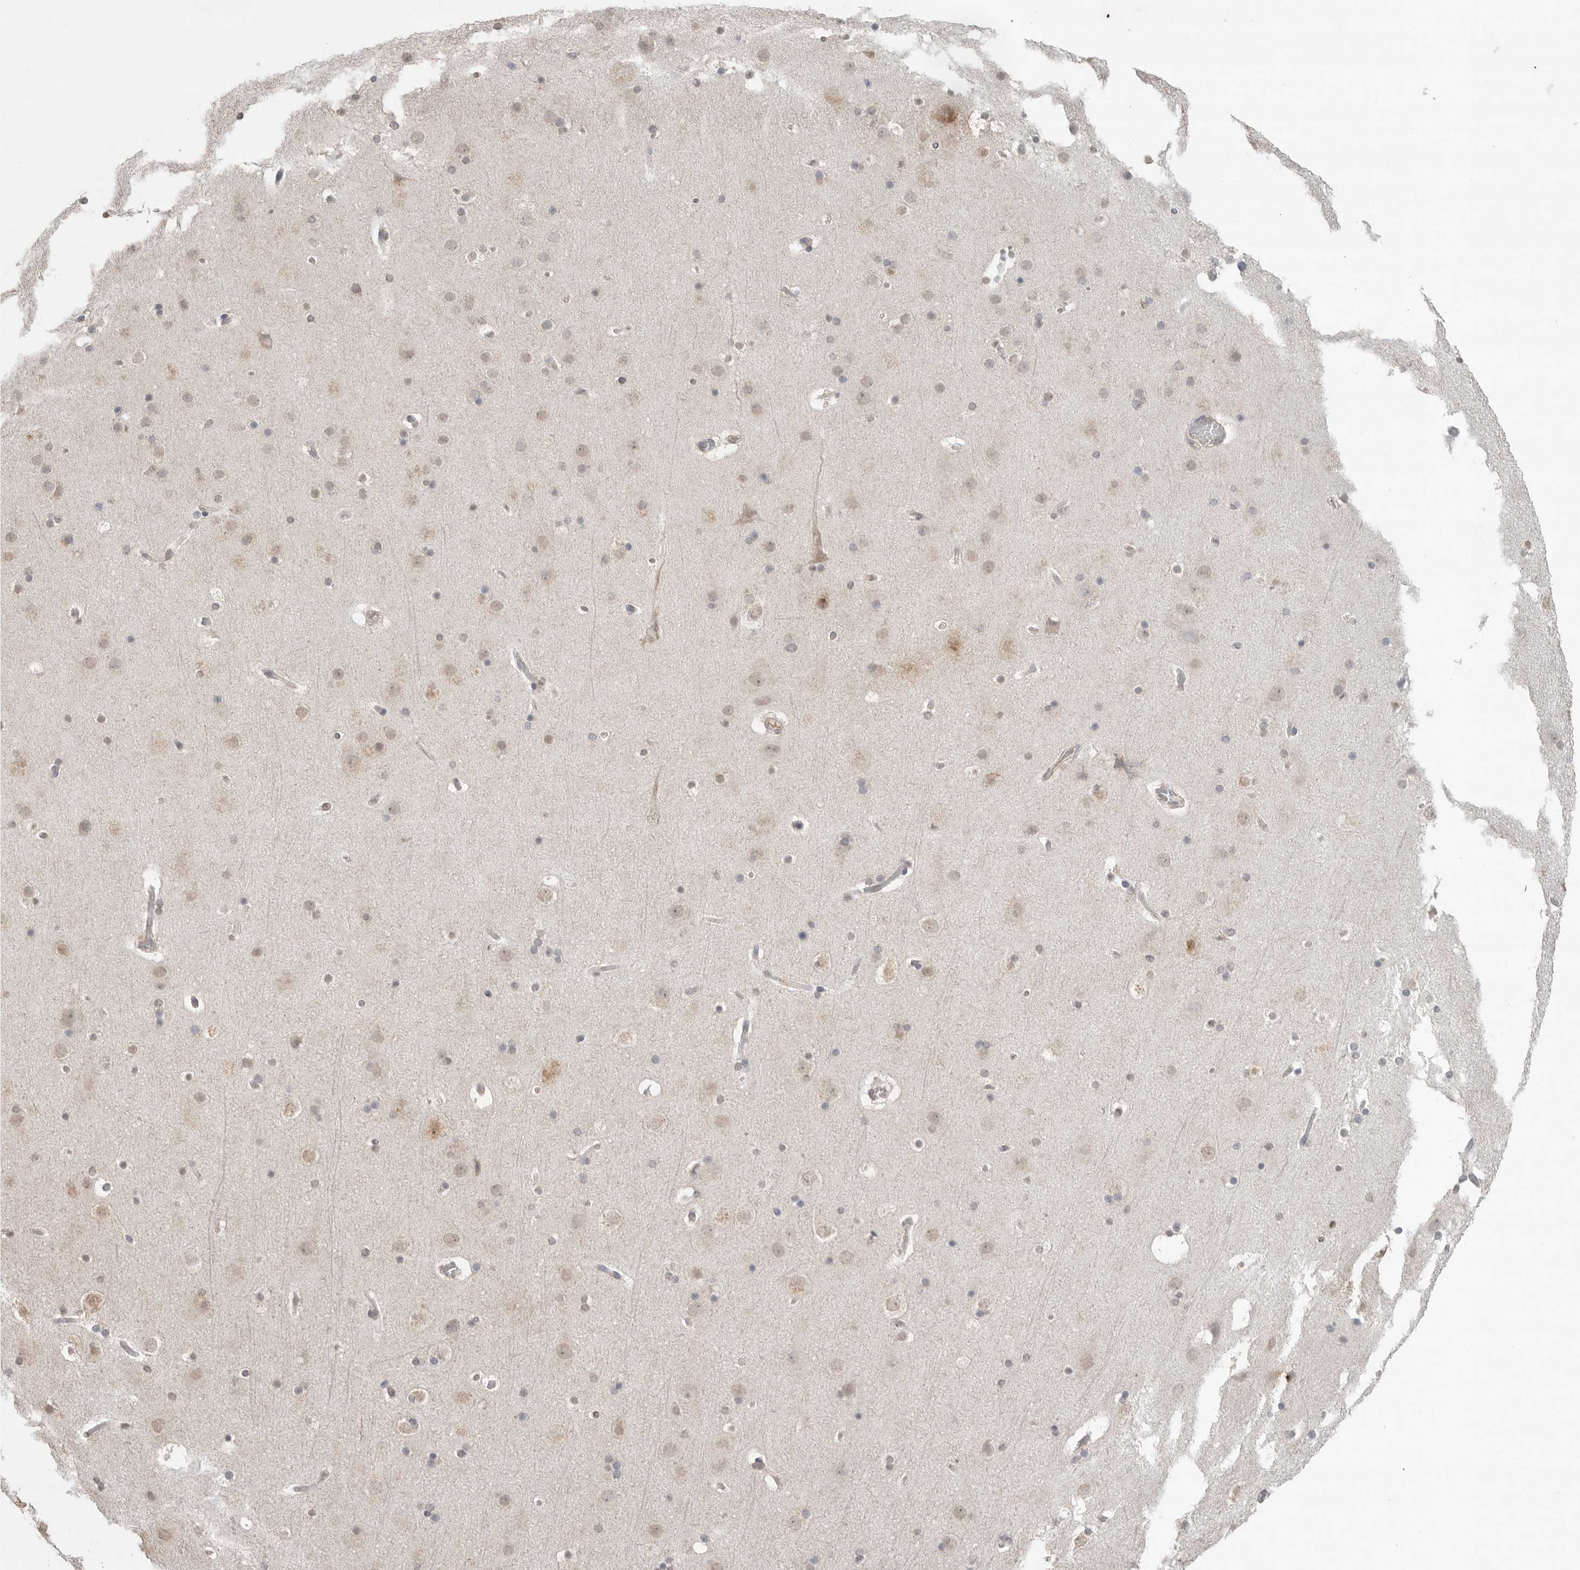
{"staining": {"intensity": "negative", "quantity": "none", "location": "none"}, "tissue": "cerebral cortex", "cell_type": "Endothelial cells", "image_type": "normal", "snomed": [{"axis": "morphology", "description": "Normal tissue, NOS"}, {"axis": "topography", "description": "Cerebral cortex"}], "caption": "The histopathology image reveals no significant positivity in endothelial cells of cerebral cortex.", "gene": "KLK5", "patient": {"sex": "male", "age": 57}}